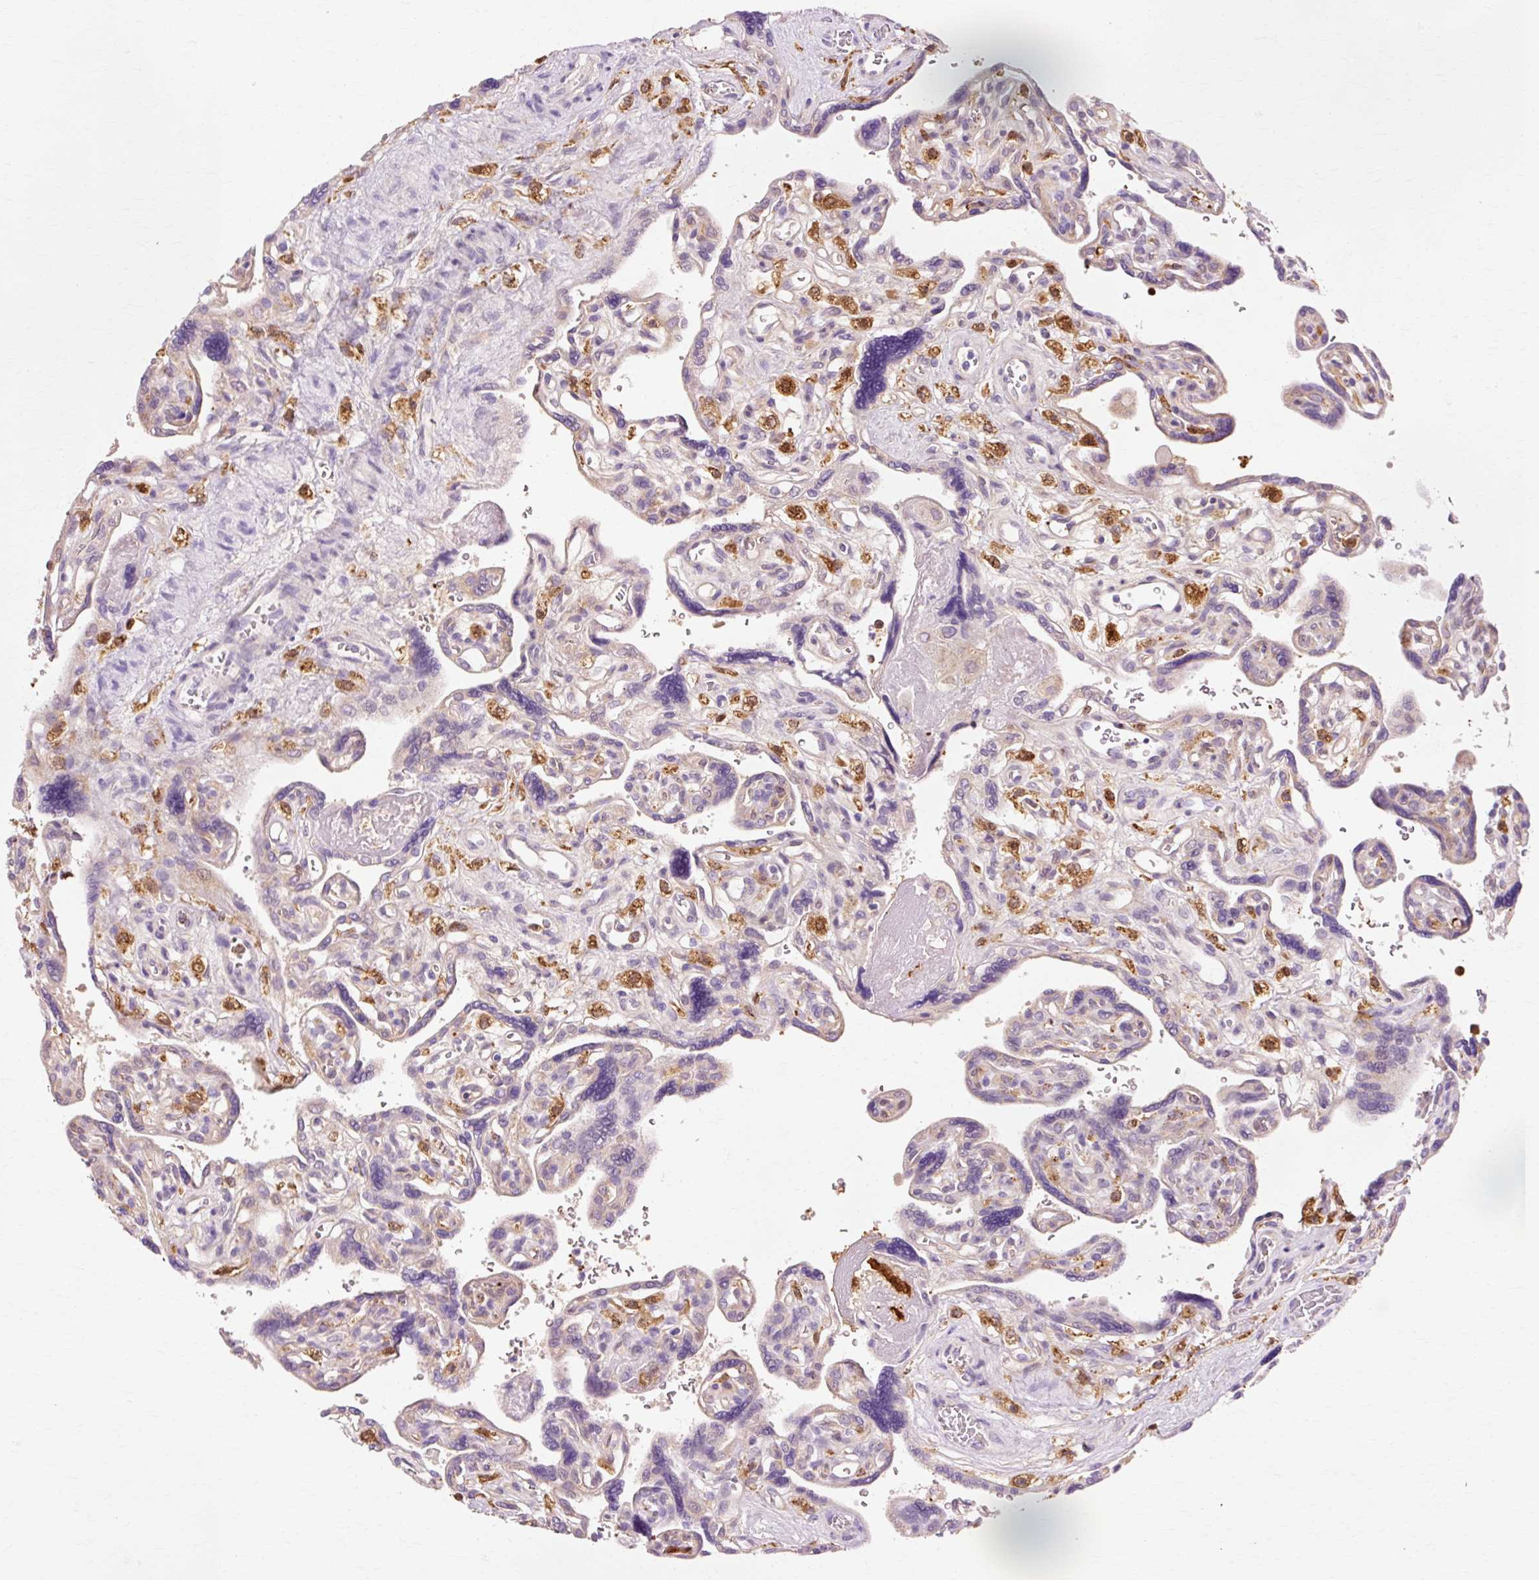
{"staining": {"intensity": "negative", "quantity": "none", "location": "none"}, "tissue": "placenta", "cell_type": "Trophoblastic cells", "image_type": "normal", "snomed": [{"axis": "morphology", "description": "Normal tissue, NOS"}, {"axis": "topography", "description": "Placenta"}], "caption": "Protein analysis of benign placenta shows no significant expression in trophoblastic cells. The staining was performed using DAB to visualize the protein expression in brown, while the nuclei were stained in blue with hematoxylin (Magnification: 20x).", "gene": "GPX1", "patient": {"sex": "female", "age": 39}}